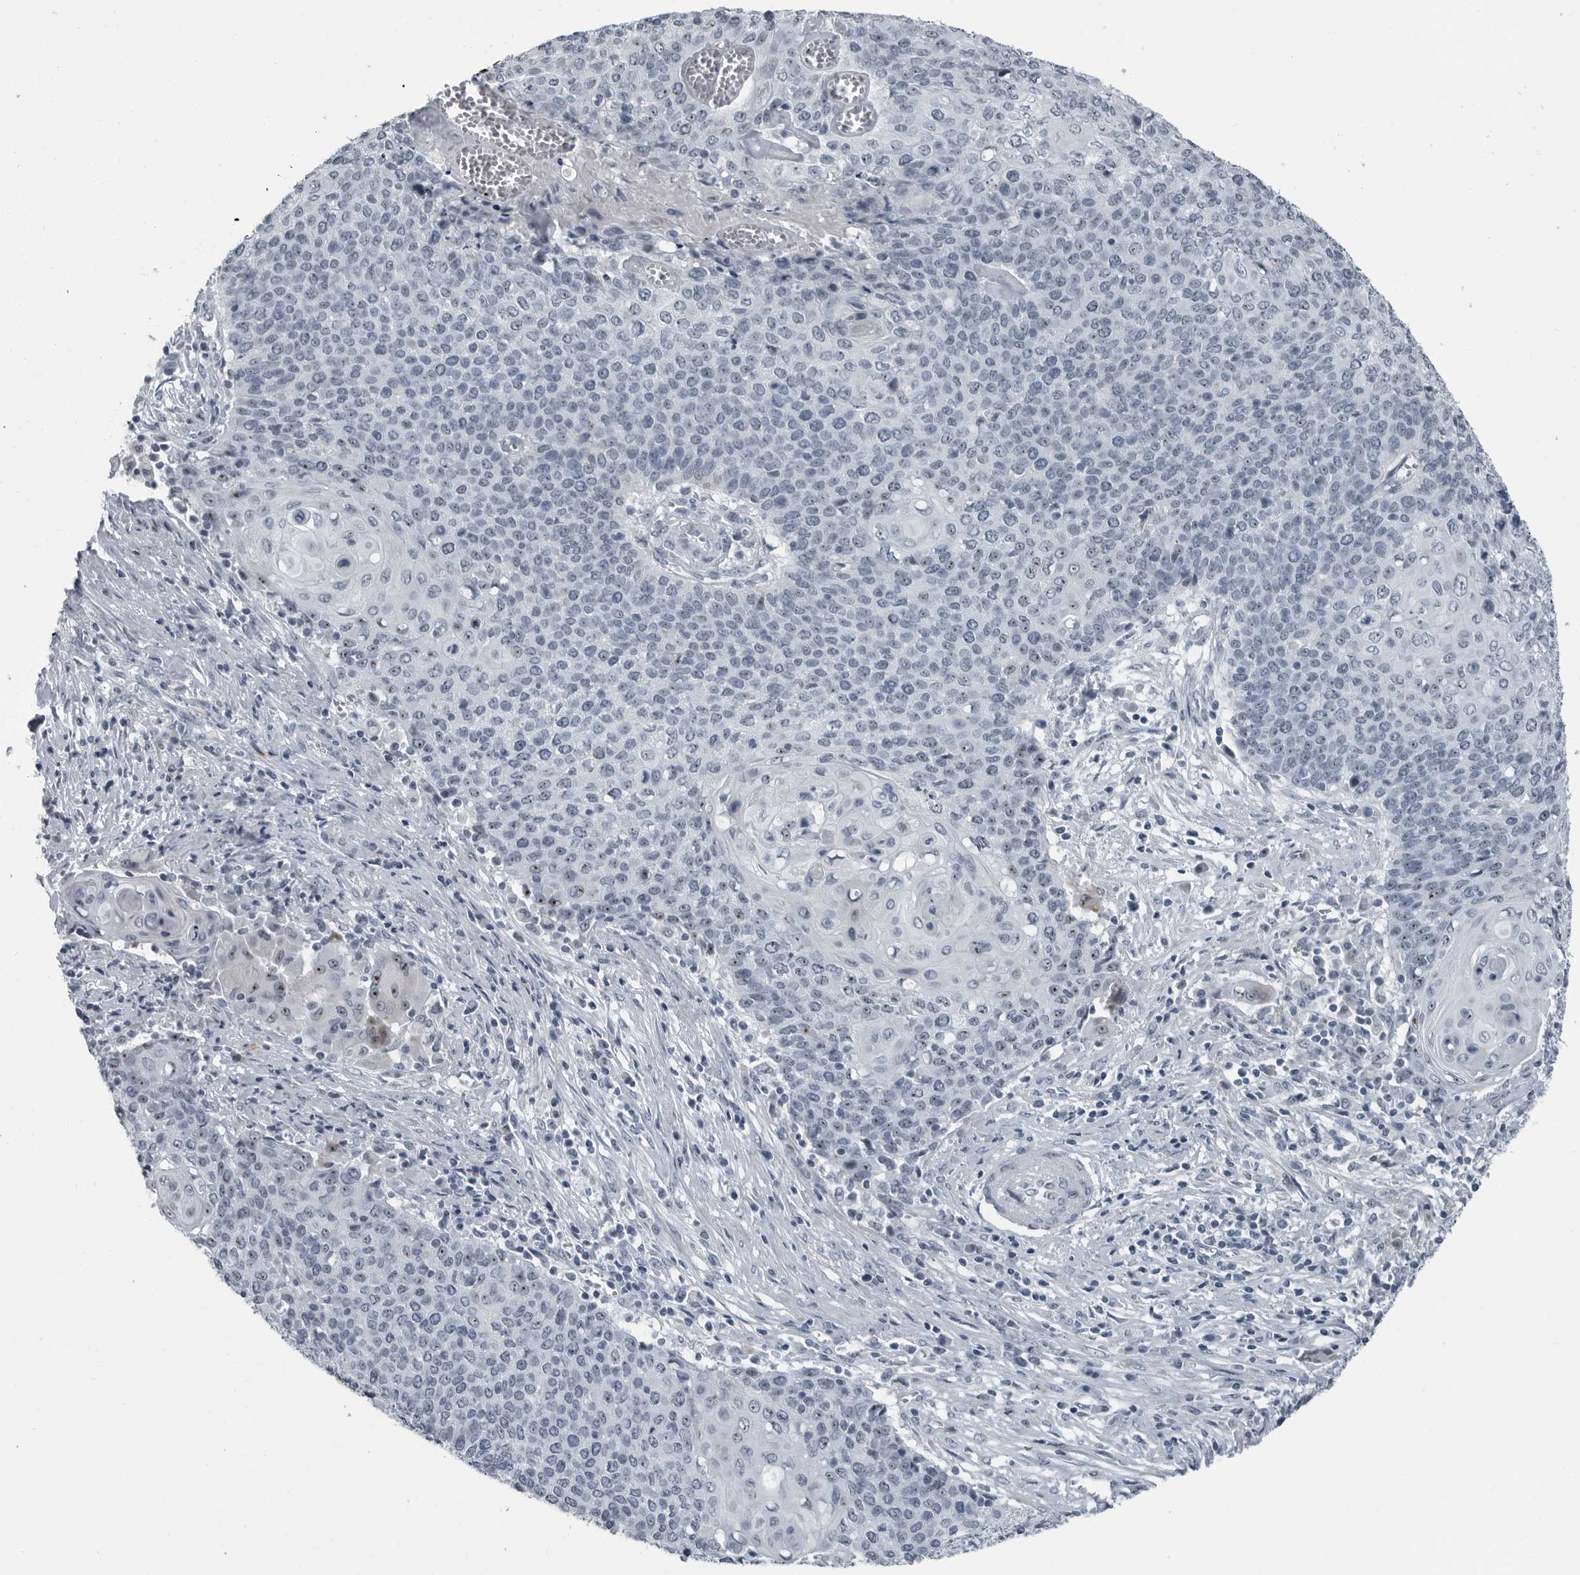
{"staining": {"intensity": "moderate", "quantity": "<25%", "location": "nuclear"}, "tissue": "cervical cancer", "cell_type": "Tumor cells", "image_type": "cancer", "snomed": [{"axis": "morphology", "description": "Squamous cell carcinoma, NOS"}, {"axis": "topography", "description": "Cervix"}], "caption": "Moderate nuclear expression for a protein is identified in approximately <25% of tumor cells of cervical squamous cell carcinoma using IHC.", "gene": "PDCD11", "patient": {"sex": "female", "age": 39}}